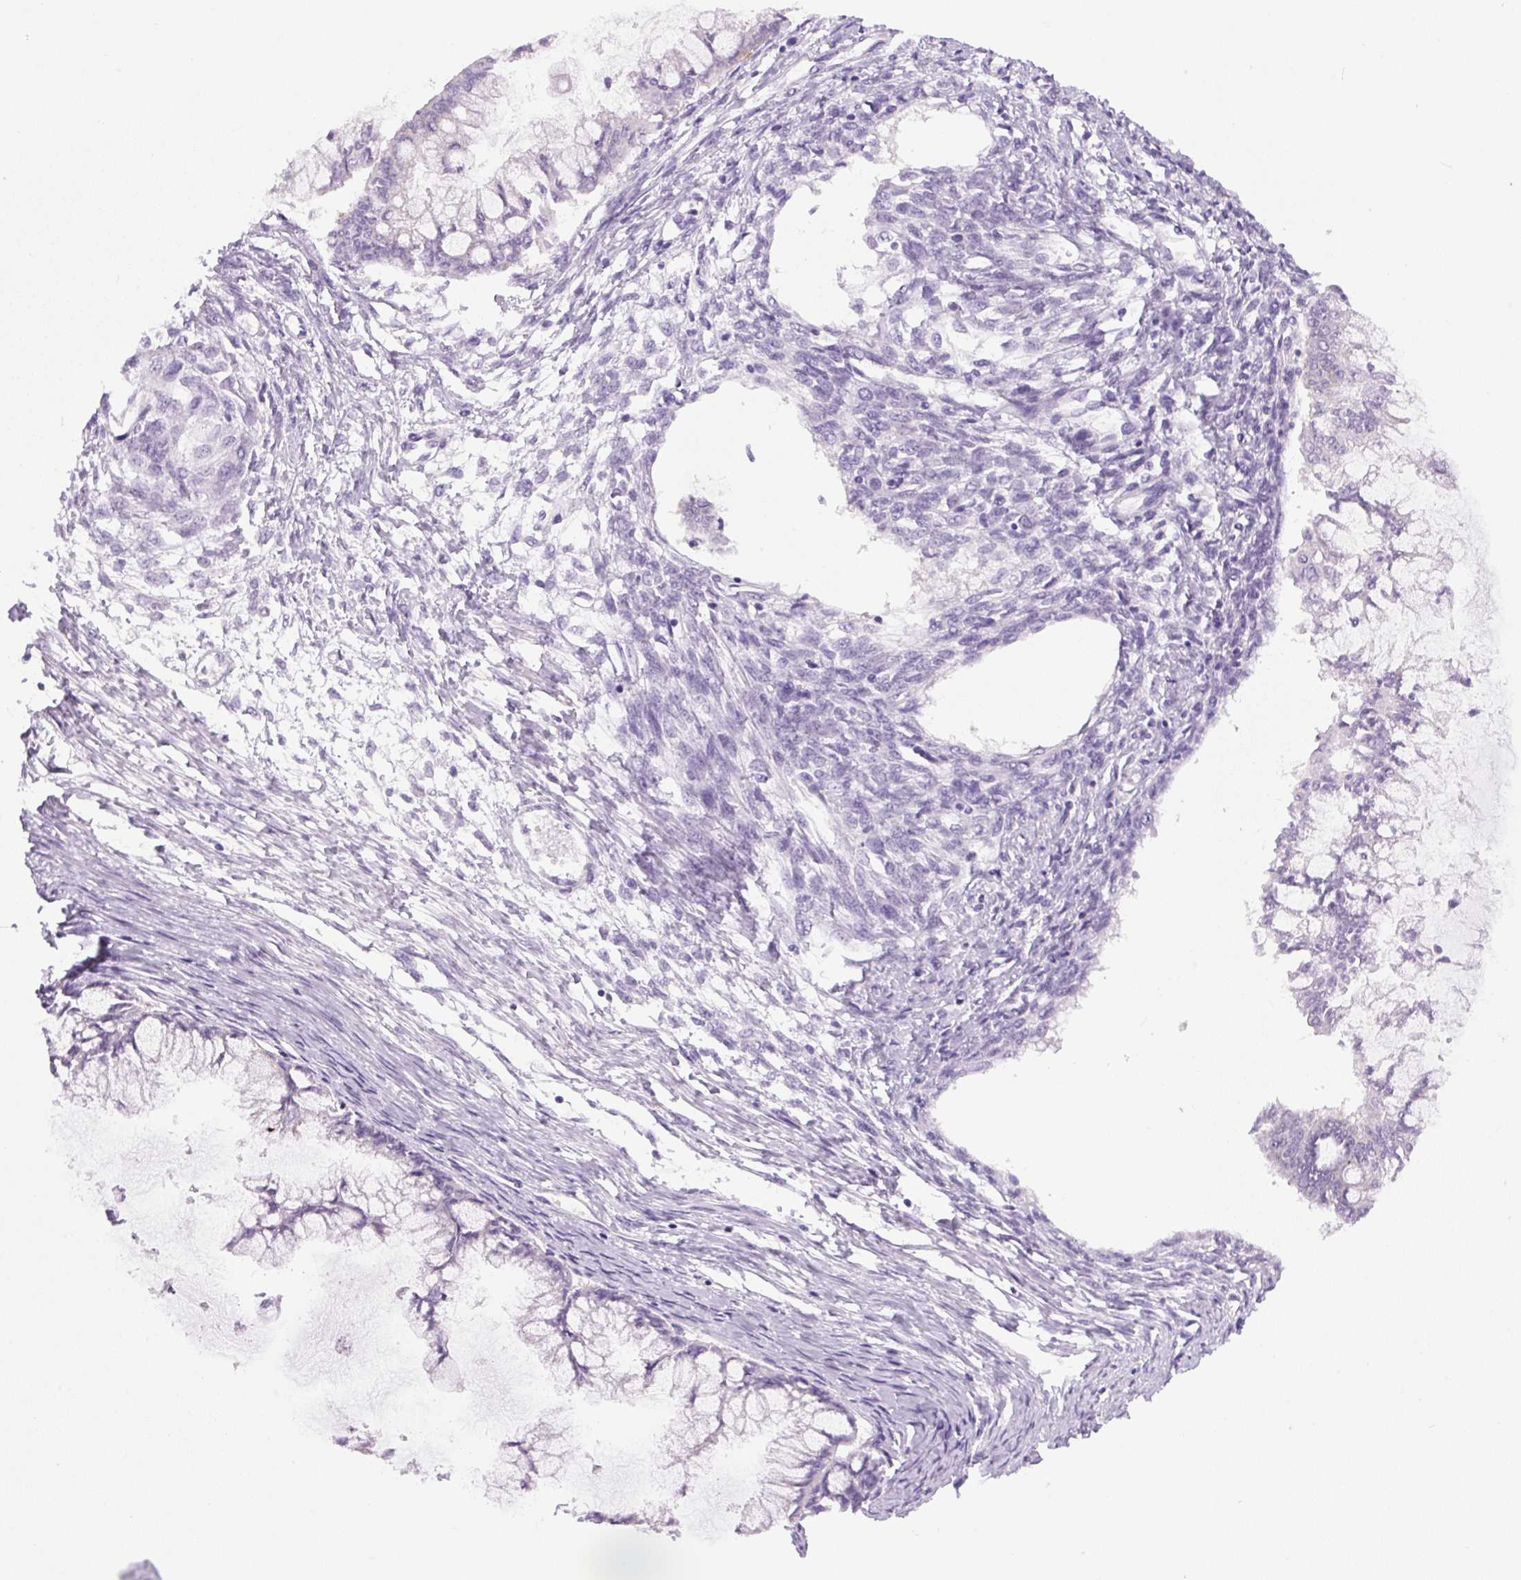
{"staining": {"intensity": "negative", "quantity": "none", "location": "none"}, "tissue": "ovarian cancer", "cell_type": "Tumor cells", "image_type": "cancer", "snomed": [{"axis": "morphology", "description": "Cystadenocarcinoma, mucinous, NOS"}, {"axis": "topography", "description": "Ovary"}], "caption": "Ovarian cancer (mucinous cystadenocarcinoma) stained for a protein using immunohistochemistry displays no expression tumor cells.", "gene": "COL9A2", "patient": {"sex": "female", "age": 34}}